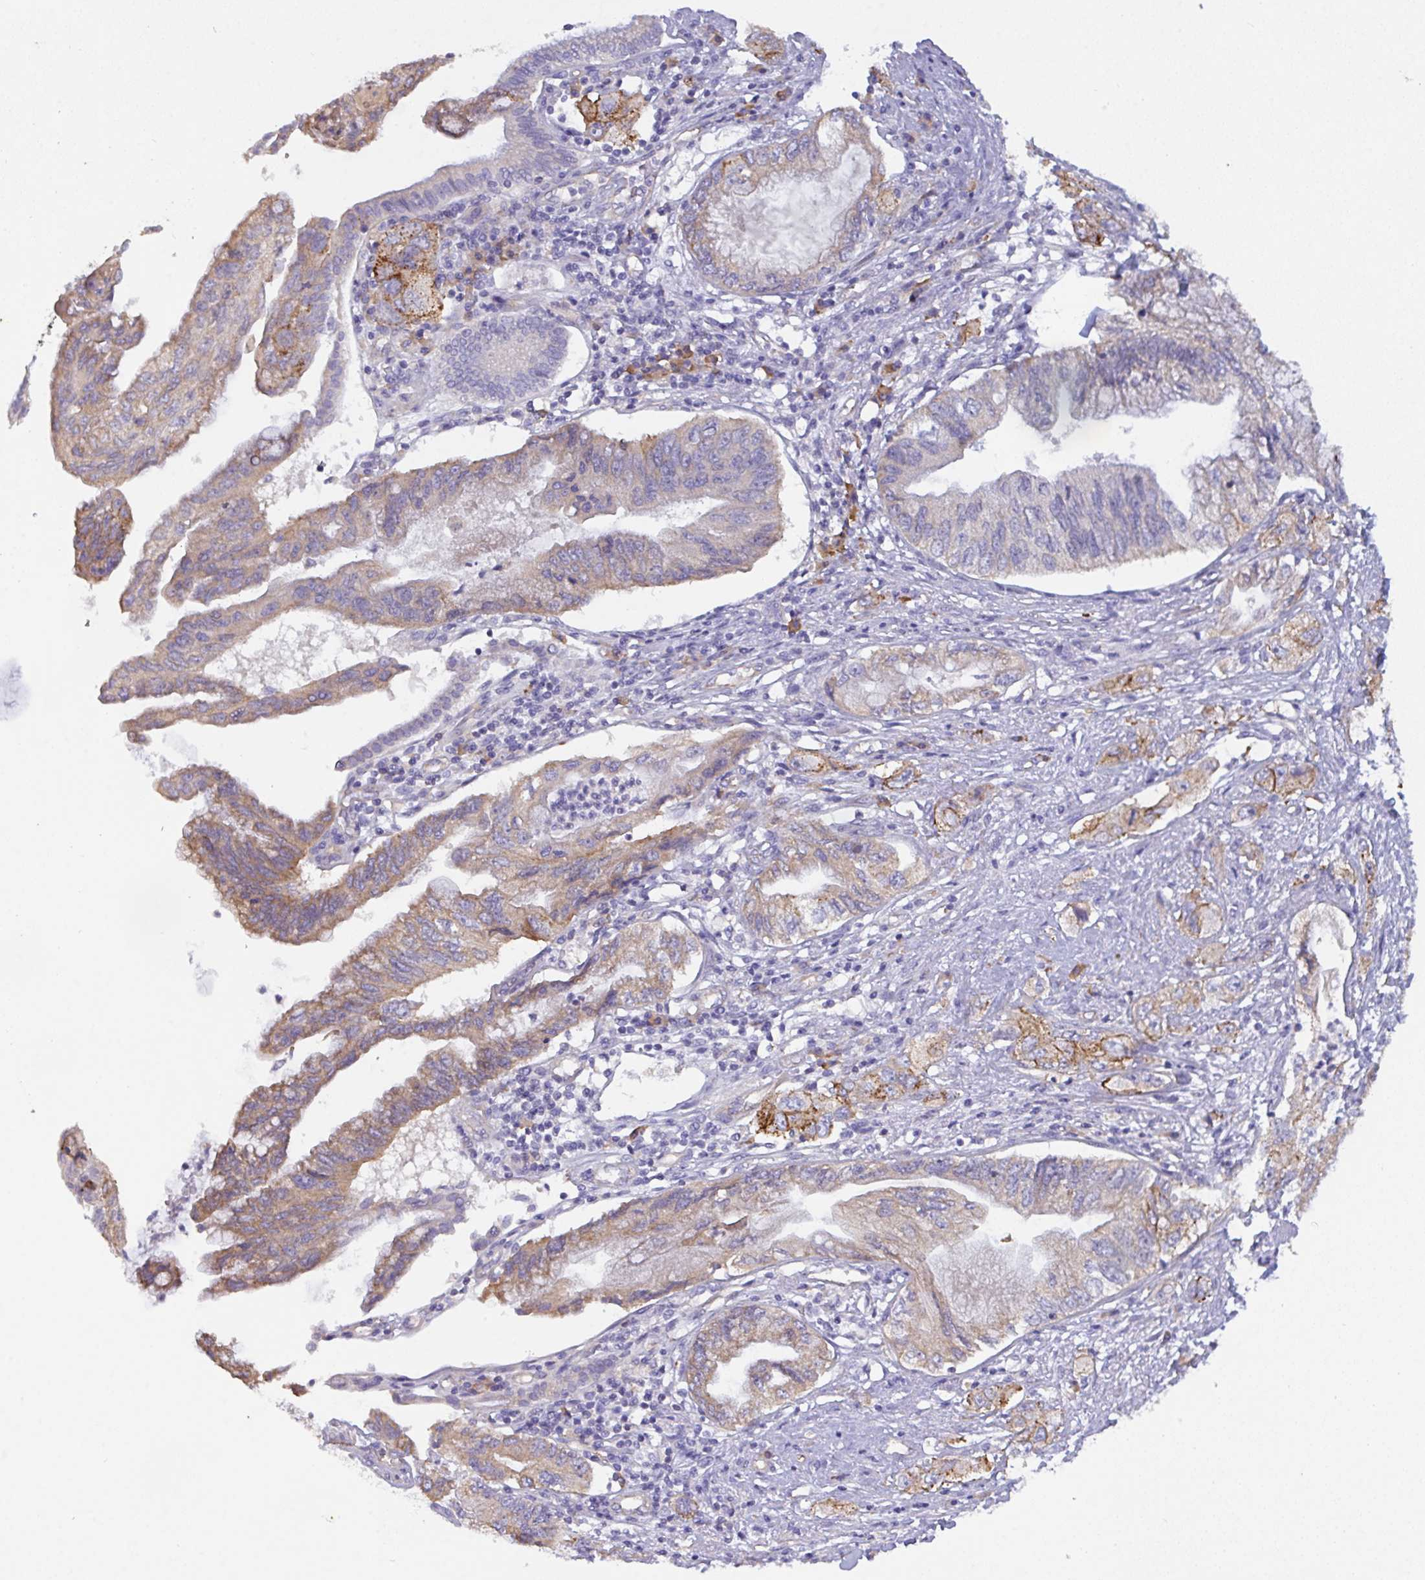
{"staining": {"intensity": "moderate", "quantity": "25%-75%", "location": "cytoplasmic/membranous"}, "tissue": "pancreatic cancer", "cell_type": "Tumor cells", "image_type": "cancer", "snomed": [{"axis": "morphology", "description": "Adenocarcinoma, NOS"}, {"axis": "topography", "description": "Pancreas"}], "caption": "A brown stain labels moderate cytoplasmic/membranous positivity of a protein in pancreatic cancer (adenocarcinoma) tumor cells.", "gene": "SLC66A1", "patient": {"sex": "female", "age": 73}}